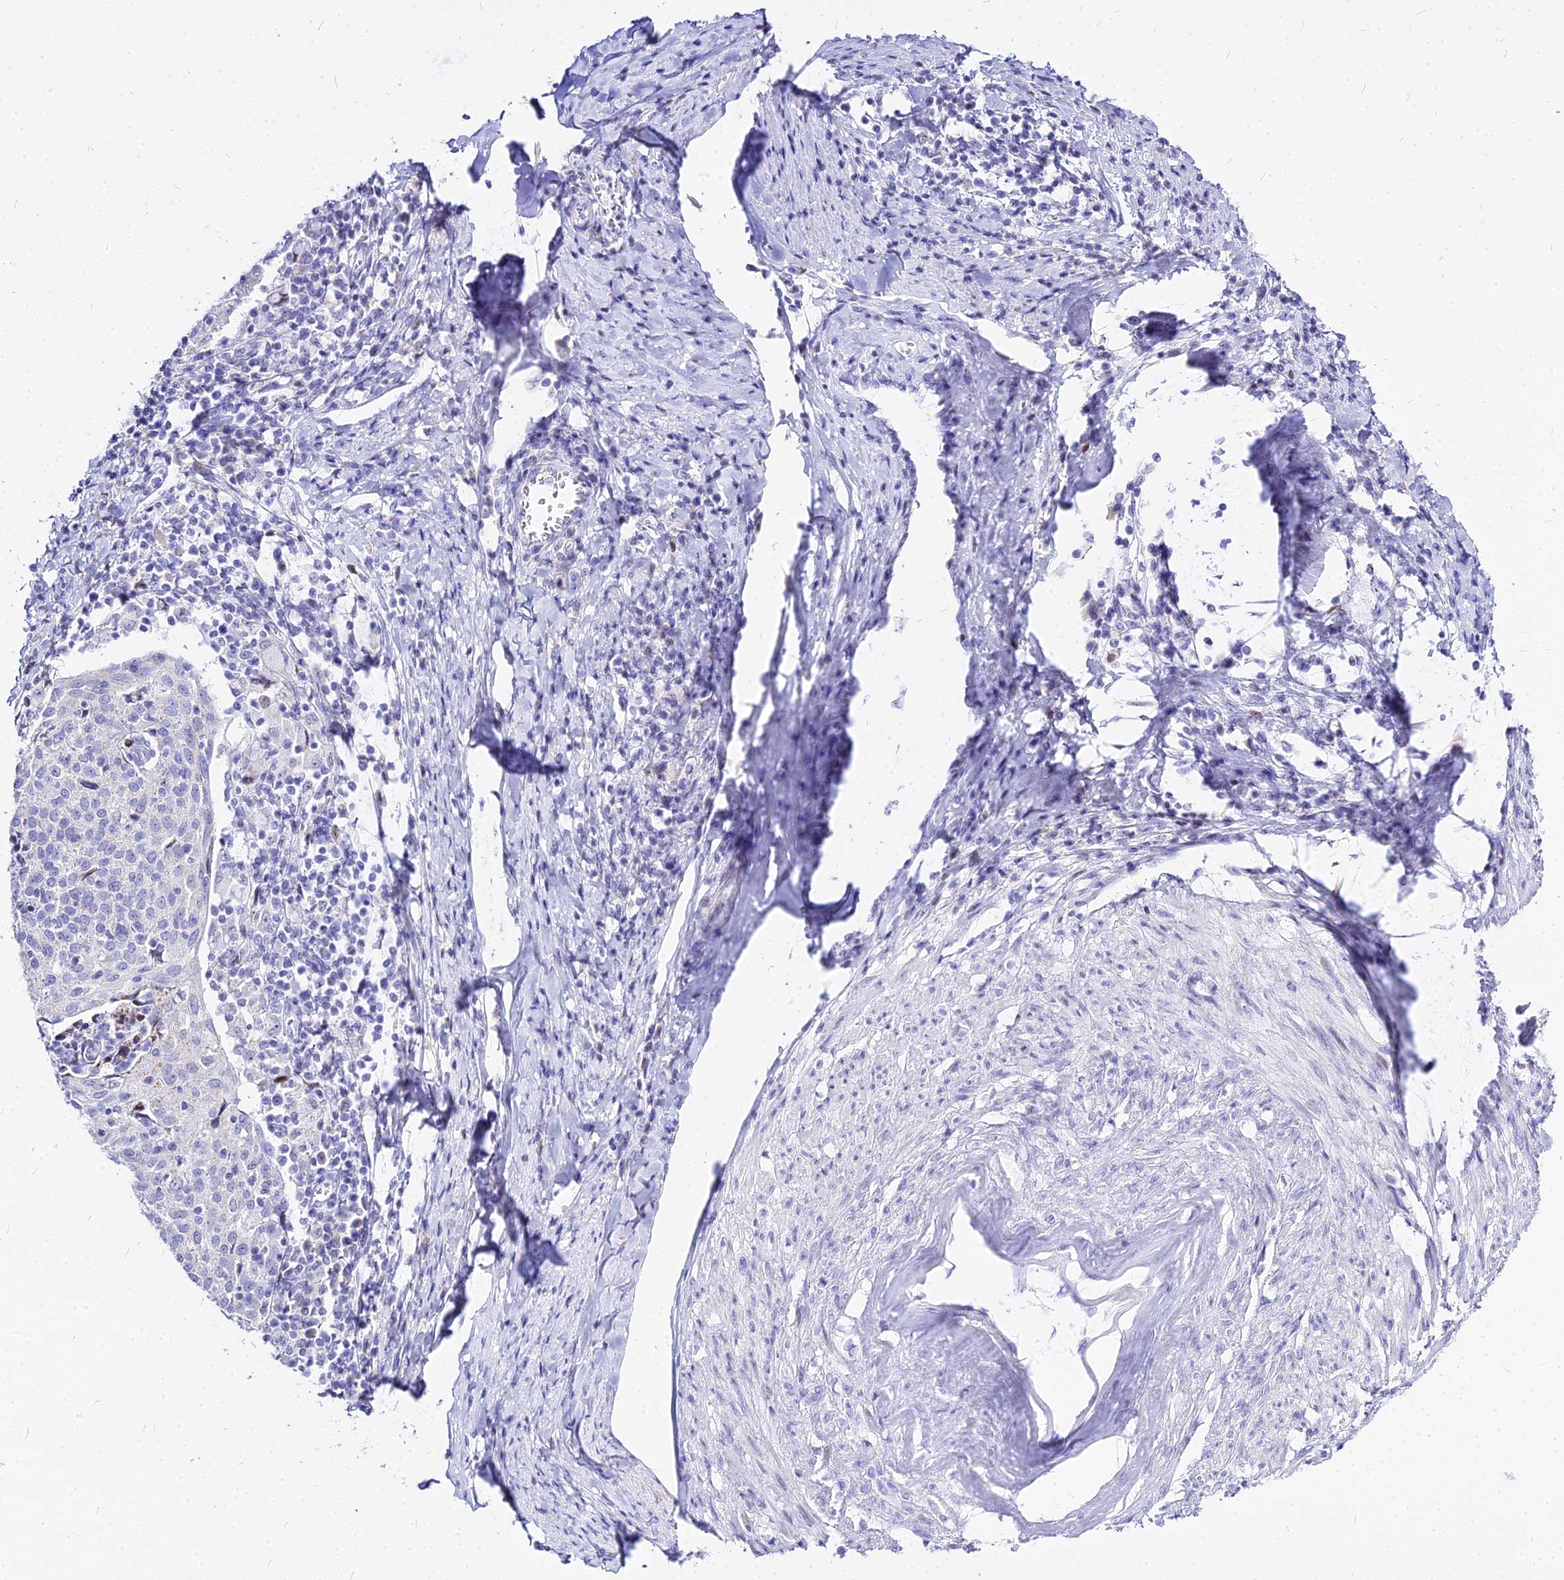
{"staining": {"intensity": "negative", "quantity": "none", "location": "none"}, "tissue": "cervical cancer", "cell_type": "Tumor cells", "image_type": "cancer", "snomed": [{"axis": "morphology", "description": "Squamous cell carcinoma, NOS"}, {"axis": "topography", "description": "Cervix"}], "caption": "Squamous cell carcinoma (cervical) was stained to show a protein in brown. There is no significant expression in tumor cells.", "gene": "CARD18", "patient": {"sex": "female", "age": 52}}